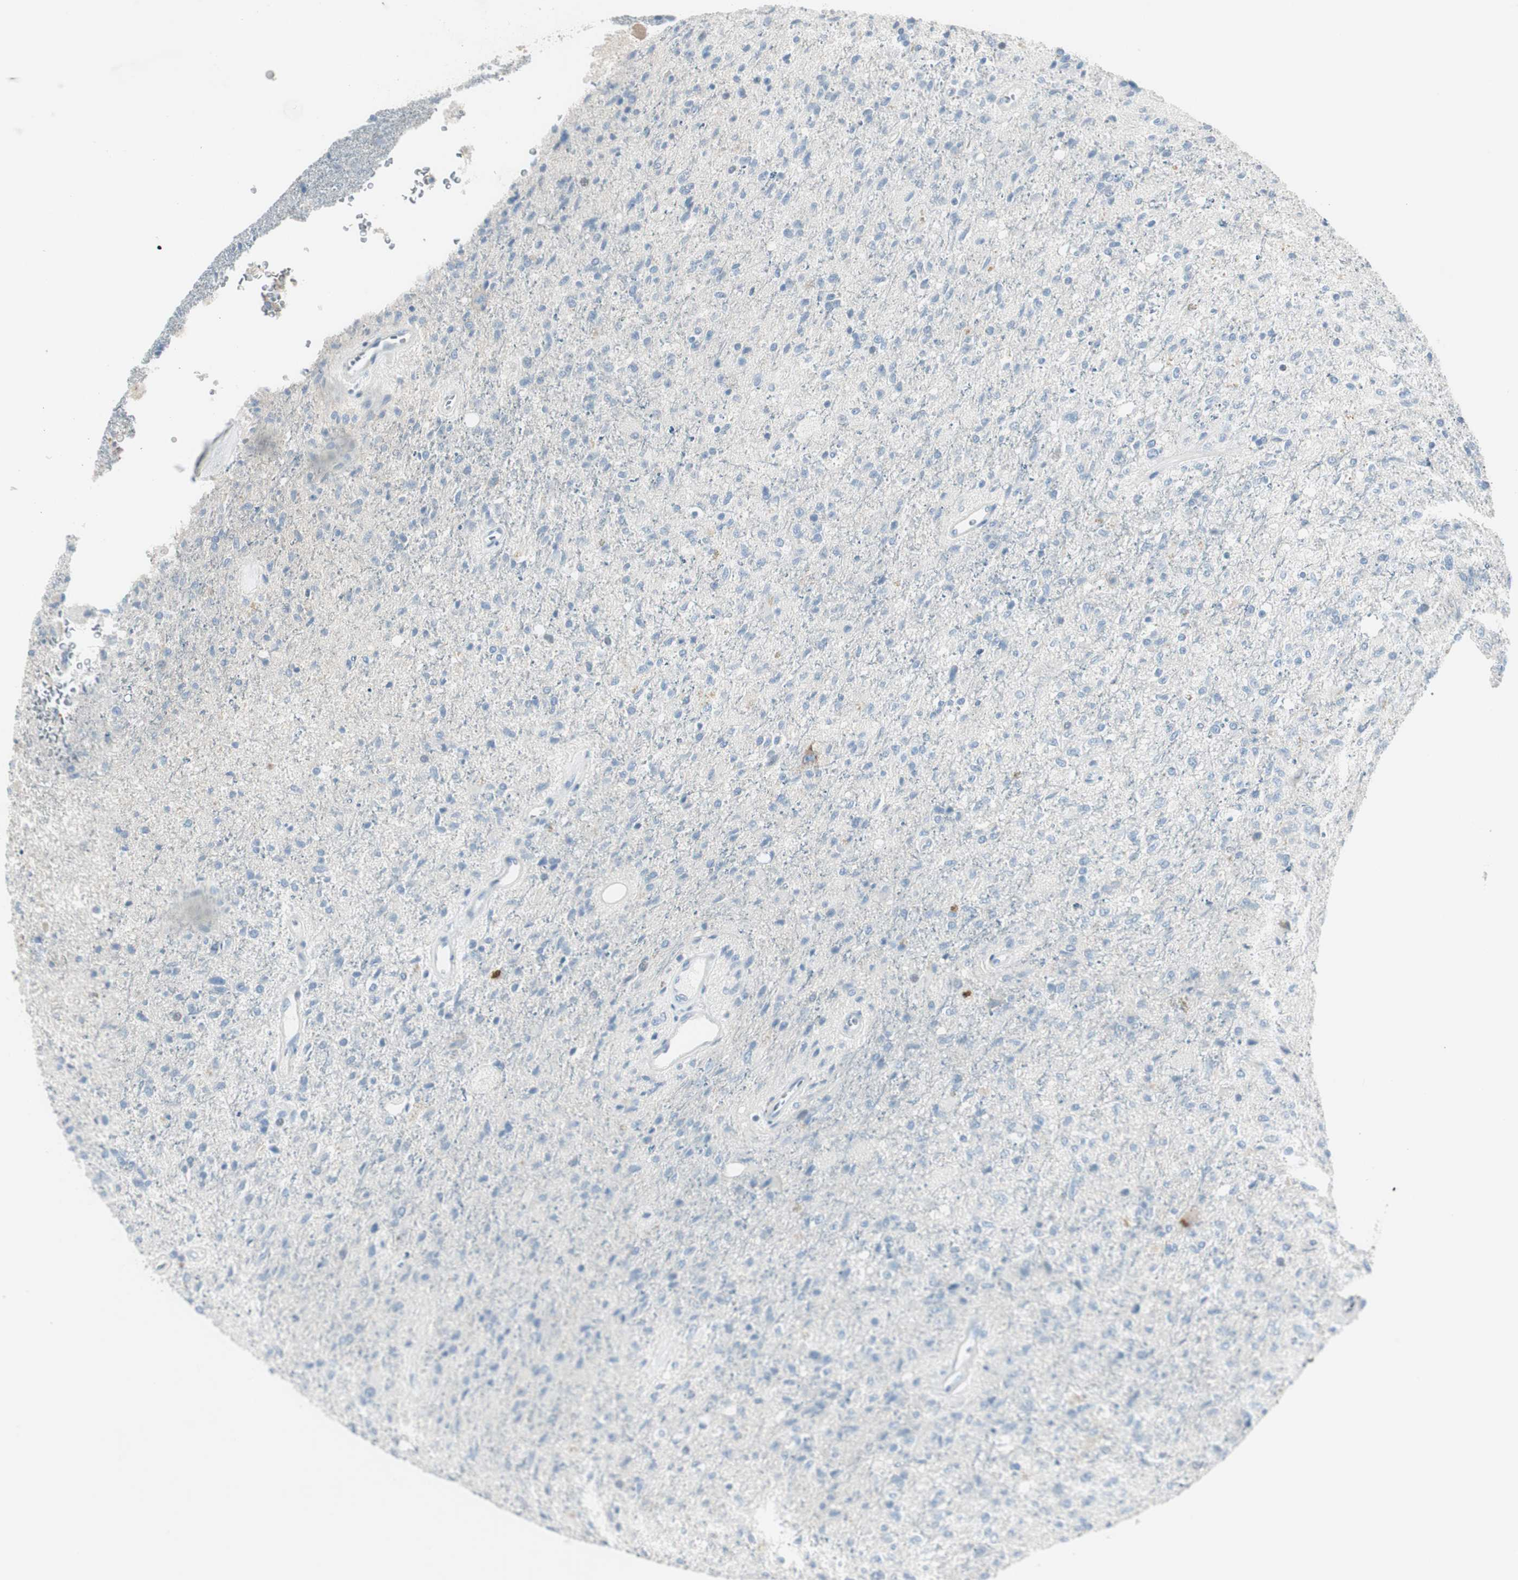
{"staining": {"intensity": "negative", "quantity": "none", "location": "none"}, "tissue": "glioma", "cell_type": "Tumor cells", "image_type": "cancer", "snomed": [{"axis": "morphology", "description": "Normal tissue, NOS"}, {"axis": "morphology", "description": "Glioma, malignant, High grade"}, {"axis": "topography", "description": "Cerebral cortex"}], "caption": "This is an IHC image of human glioma. There is no expression in tumor cells.", "gene": "CACNA2D1", "patient": {"sex": "male", "age": 77}}